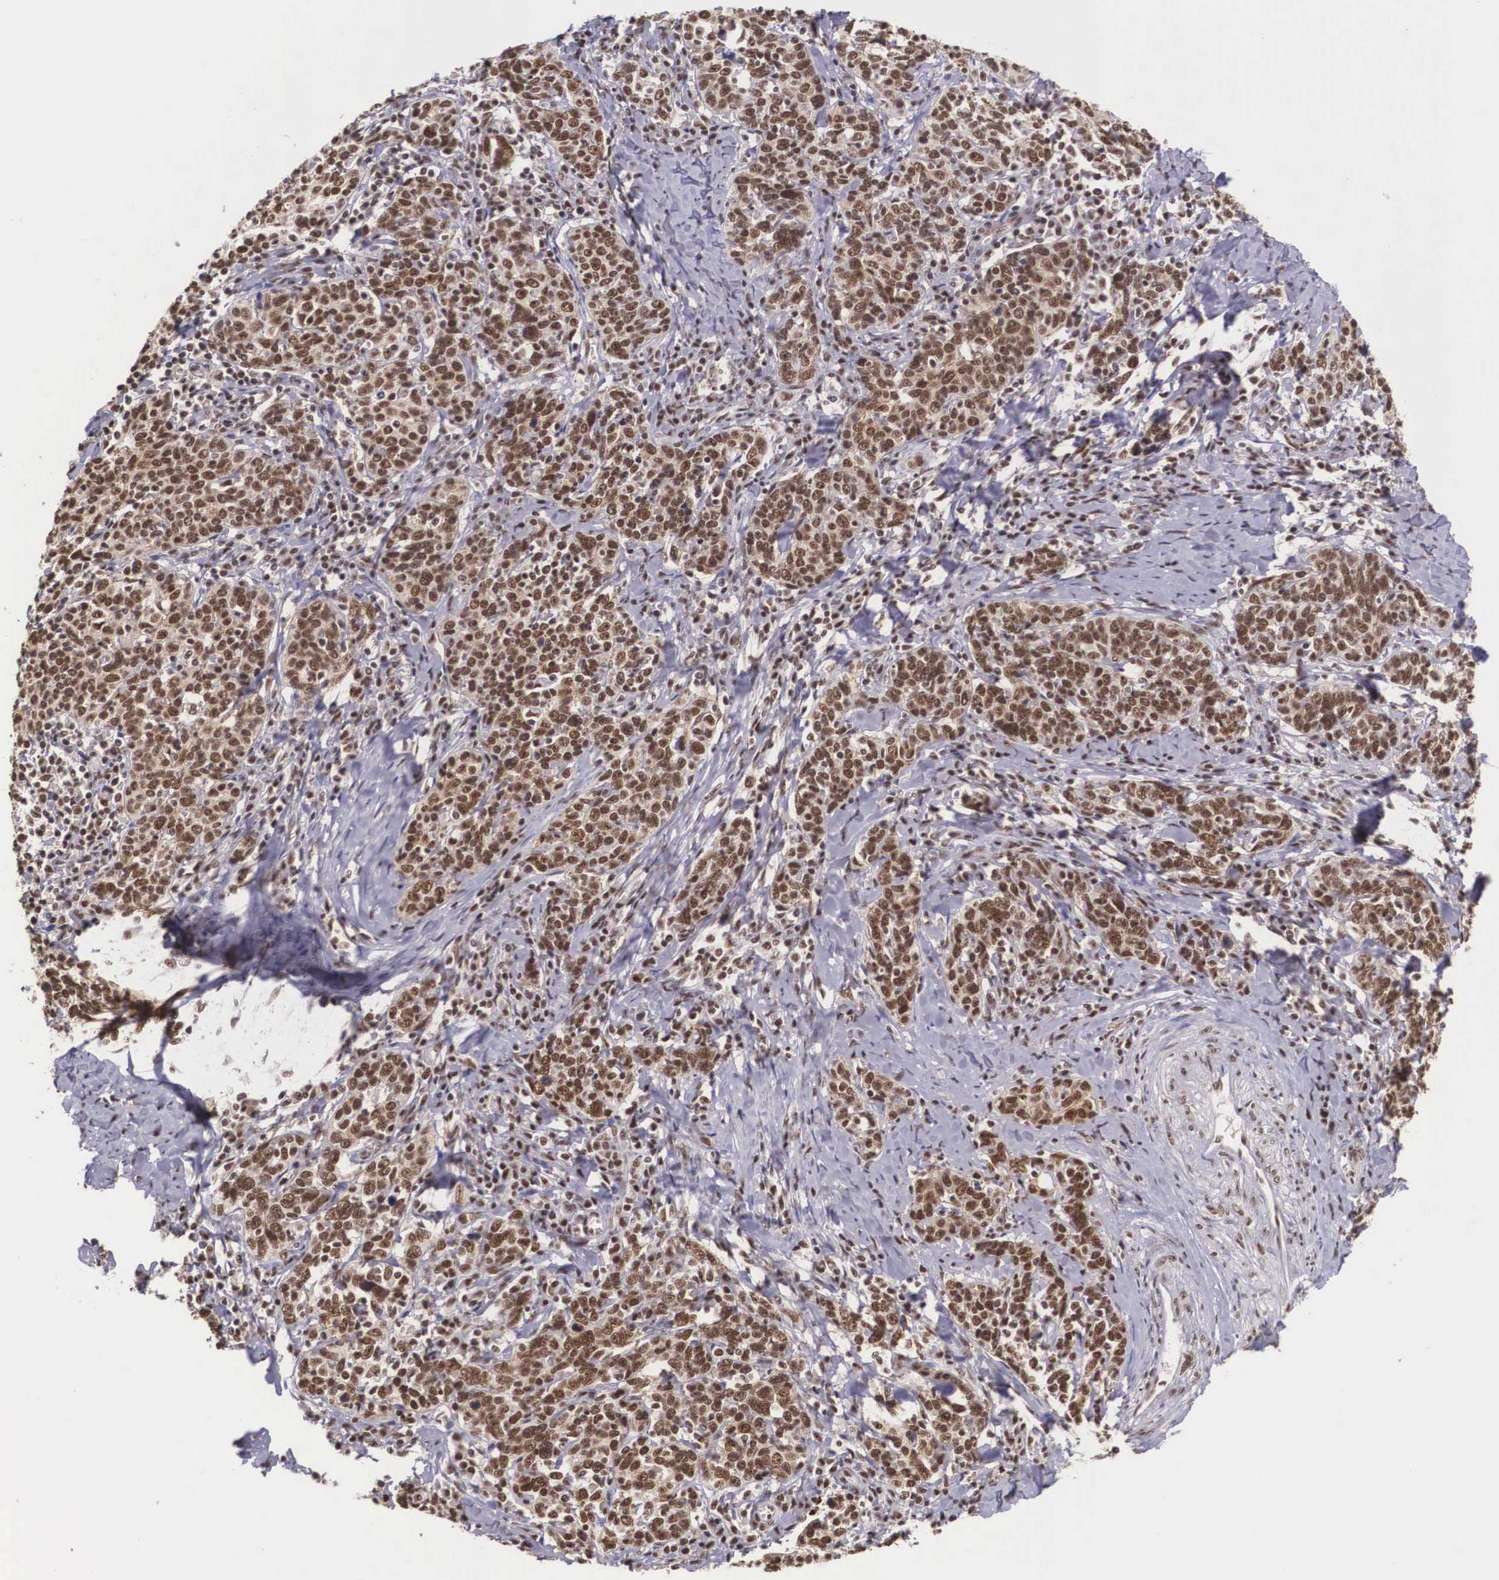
{"staining": {"intensity": "strong", "quantity": ">75%", "location": "cytoplasmic/membranous,nuclear"}, "tissue": "cervical cancer", "cell_type": "Tumor cells", "image_type": "cancer", "snomed": [{"axis": "morphology", "description": "Squamous cell carcinoma, NOS"}, {"axis": "topography", "description": "Cervix"}], "caption": "Protein staining of cervical cancer (squamous cell carcinoma) tissue shows strong cytoplasmic/membranous and nuclear expression in about >75% of tumor cells.", "gene": "POLR2F", "patient": {"sex": "female", "age": 41}}